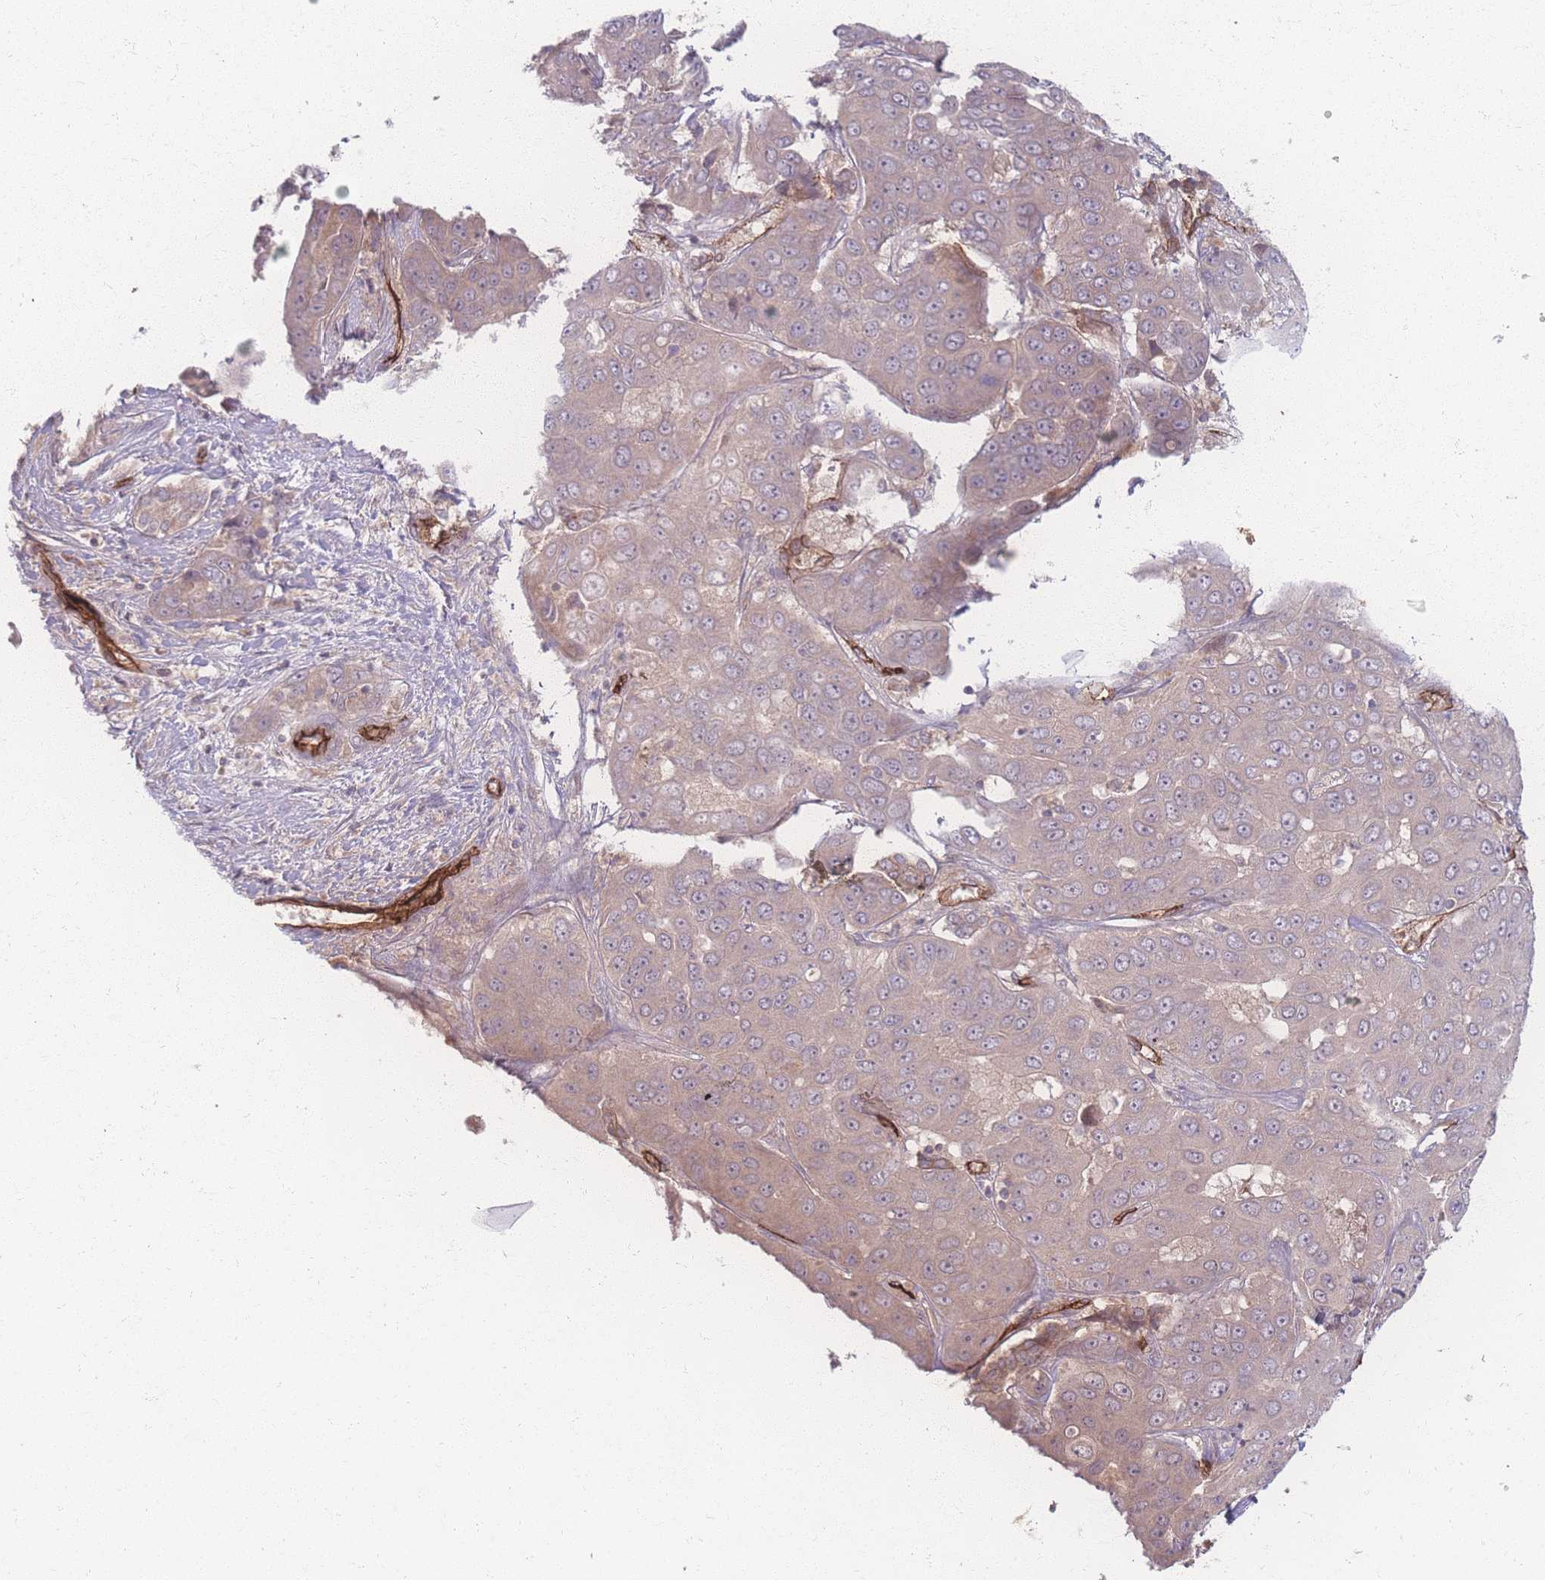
{"staining": {"intensity": "negative", "quantity": "none", "location": "none"}, "tissue": "liver cancer", "cell_type": "Tumor cells", "image_type": "cancer", "snomed": [{"axis": "morphology", "description": "Cholangiocarcinoma"}, {"axis": "topography", "description": "Liver"}], "caption": "An IHC image of liver cholangiocarcinoma is shown. There is no staining in tumor cells of liver cholangiocarcinoma.", "gene": "INSR", "patient": {"sex": "female", "age": 52}}